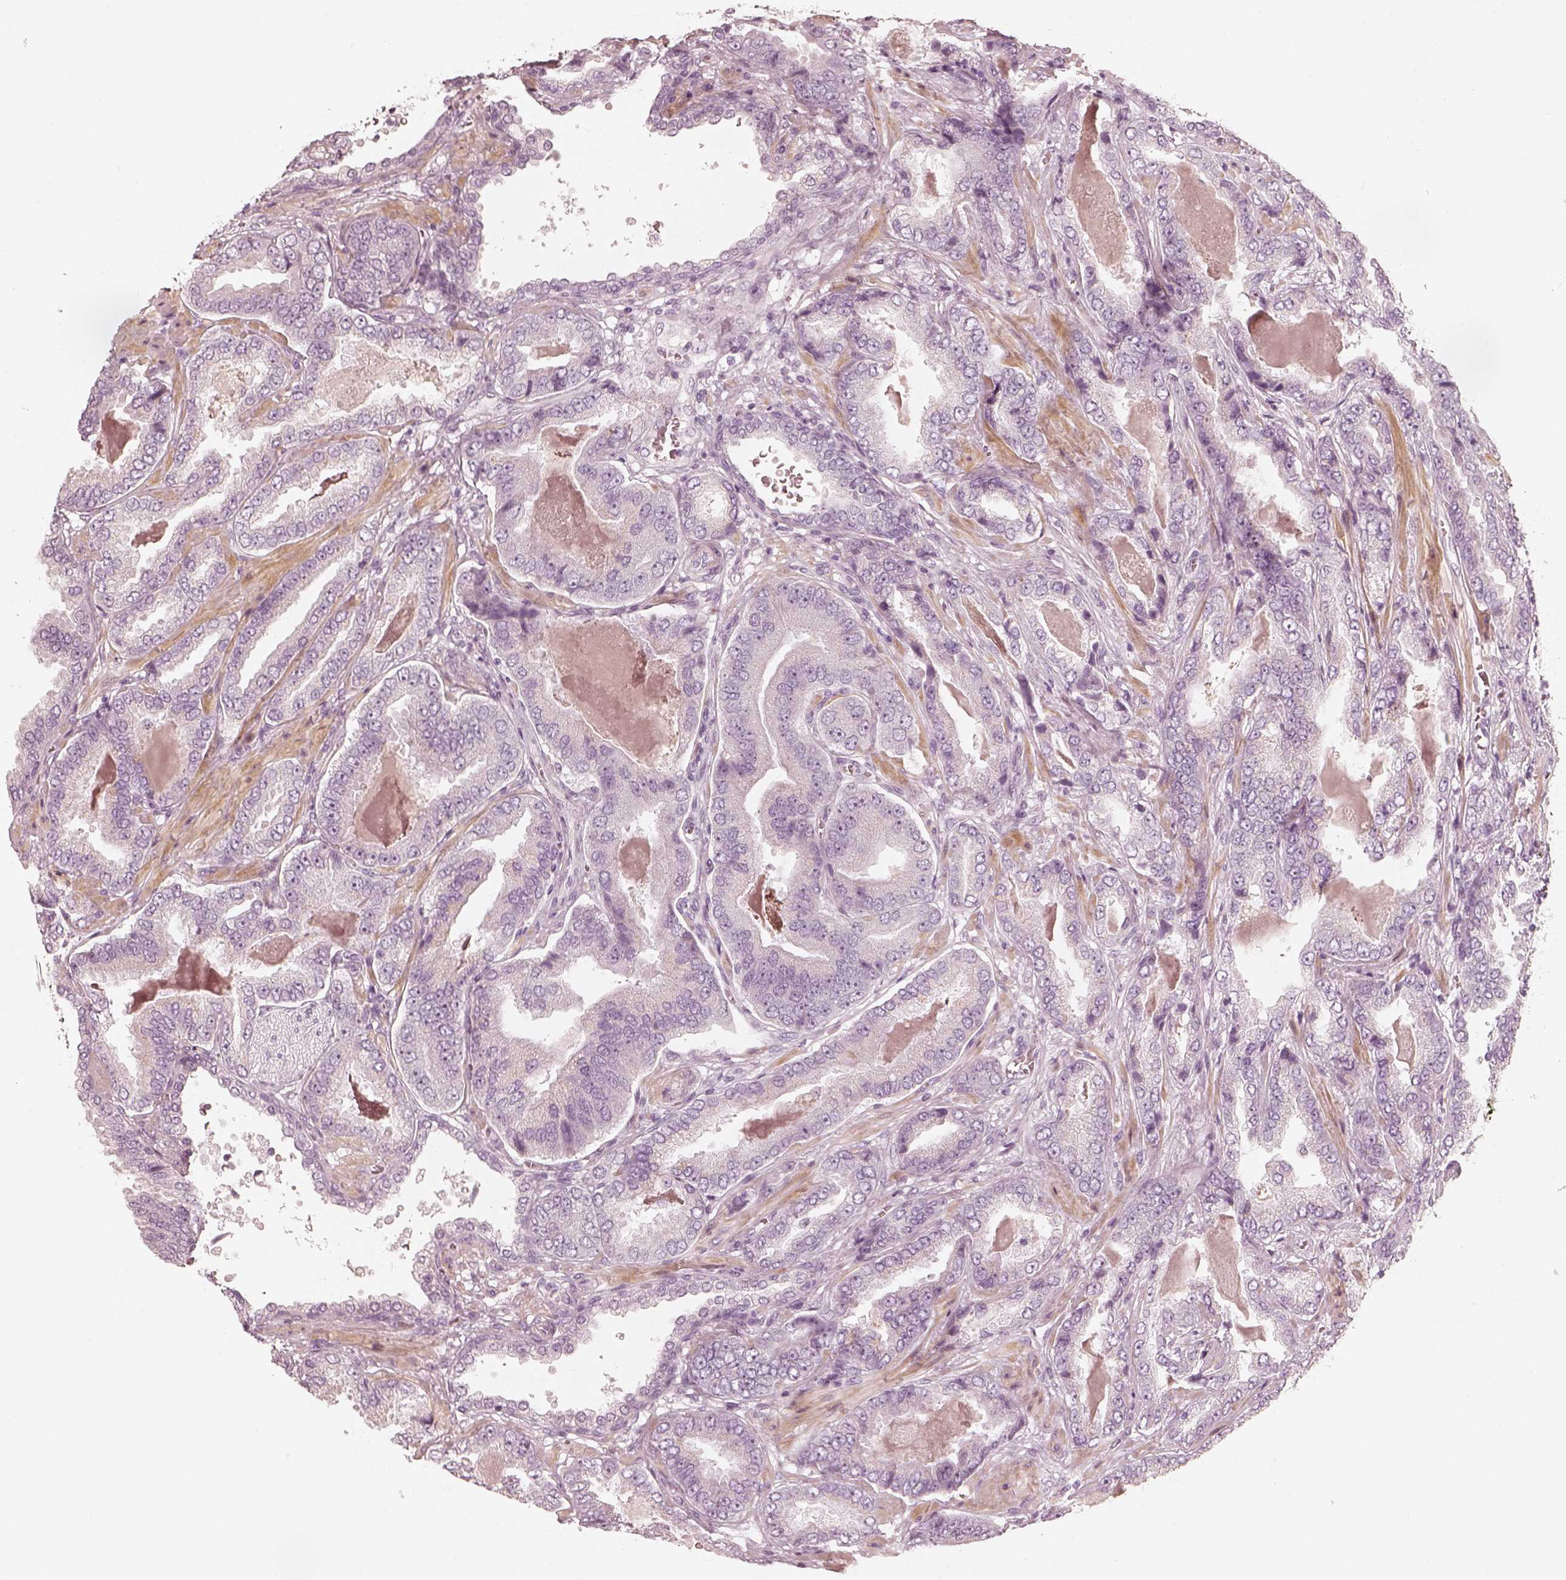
{"staining": {"intensity": "negative", "quantity": "none", "location": "none"}, "tissue": "prostate cancer", "cell_type": "Tumor cells", "image_type": "cancer", "snomed": [{"axis": "morphology", "description": "Adenocarcinoma, NOS"}, {"axis": "topography", "description": "Prostate"}], "caption": "Photomicrograph shows no significant protein staining in tumor cells of prostate cancer.", "gene": "SPATA24", "patient": {"sex": "male", "age": 64}}